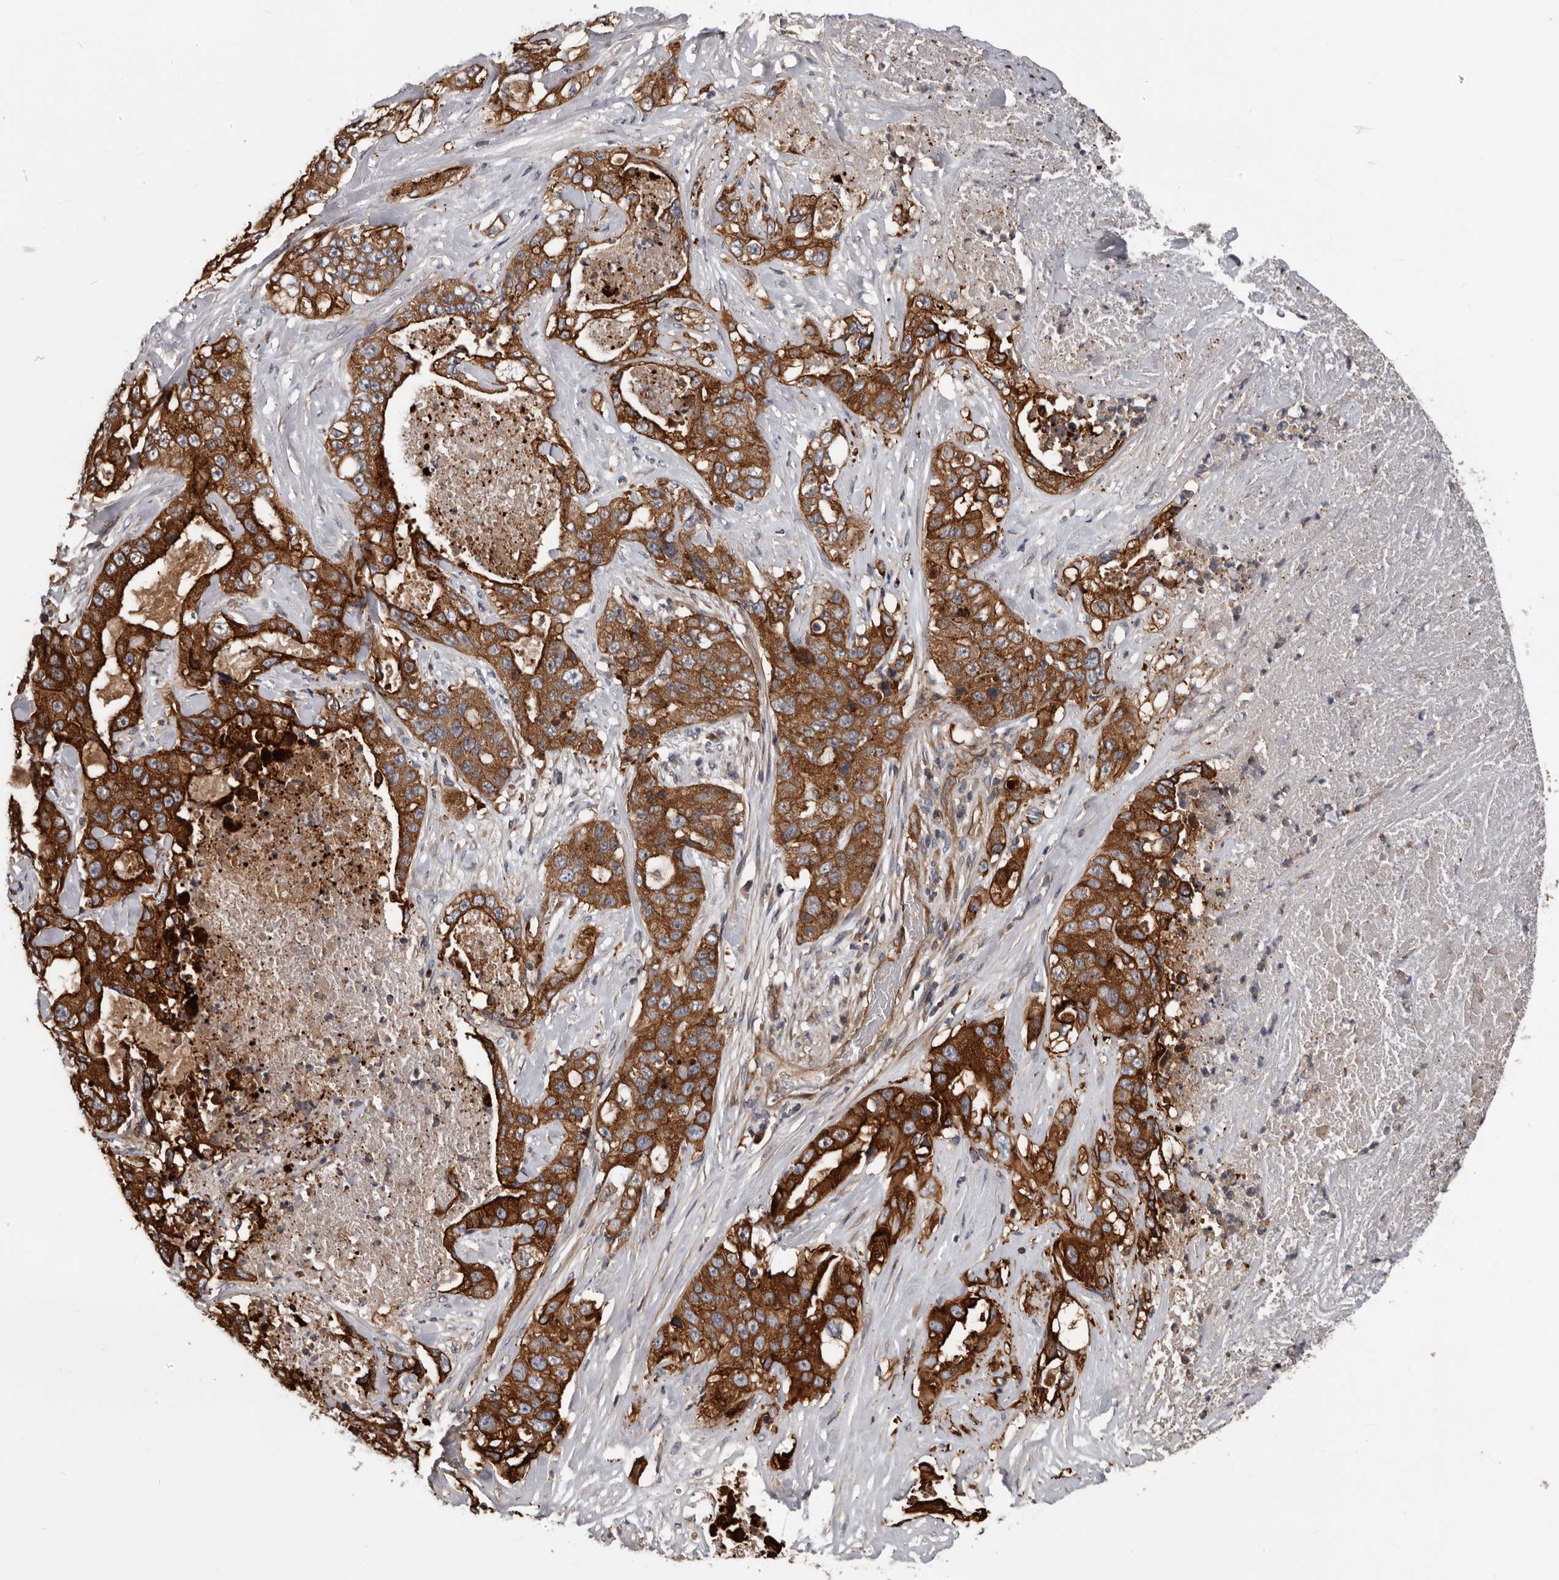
{"staining": {"intensity": "strong", "quantity": ">75%", "location": "cytoplasmic/membranous"}, "tissue": "lung cancer", "cell_type": "Tumor cells", "image_type": "cancer", "snomed": [{"axis": "morphology", "description": "Adenocarcinoma, NOS"}, {"axis": "topography", "description": "Lung"}], "caption": "High-power microscopy captured an immunohistochemistry (IHC) micrograph of lung cancer (adenocarcinoma), revealing strong cytoplasmic/membranous positivity in approximately >75% of tumor cells.", "gene": "PNRC2", "patient": {"sex": "female", "age": 51}}